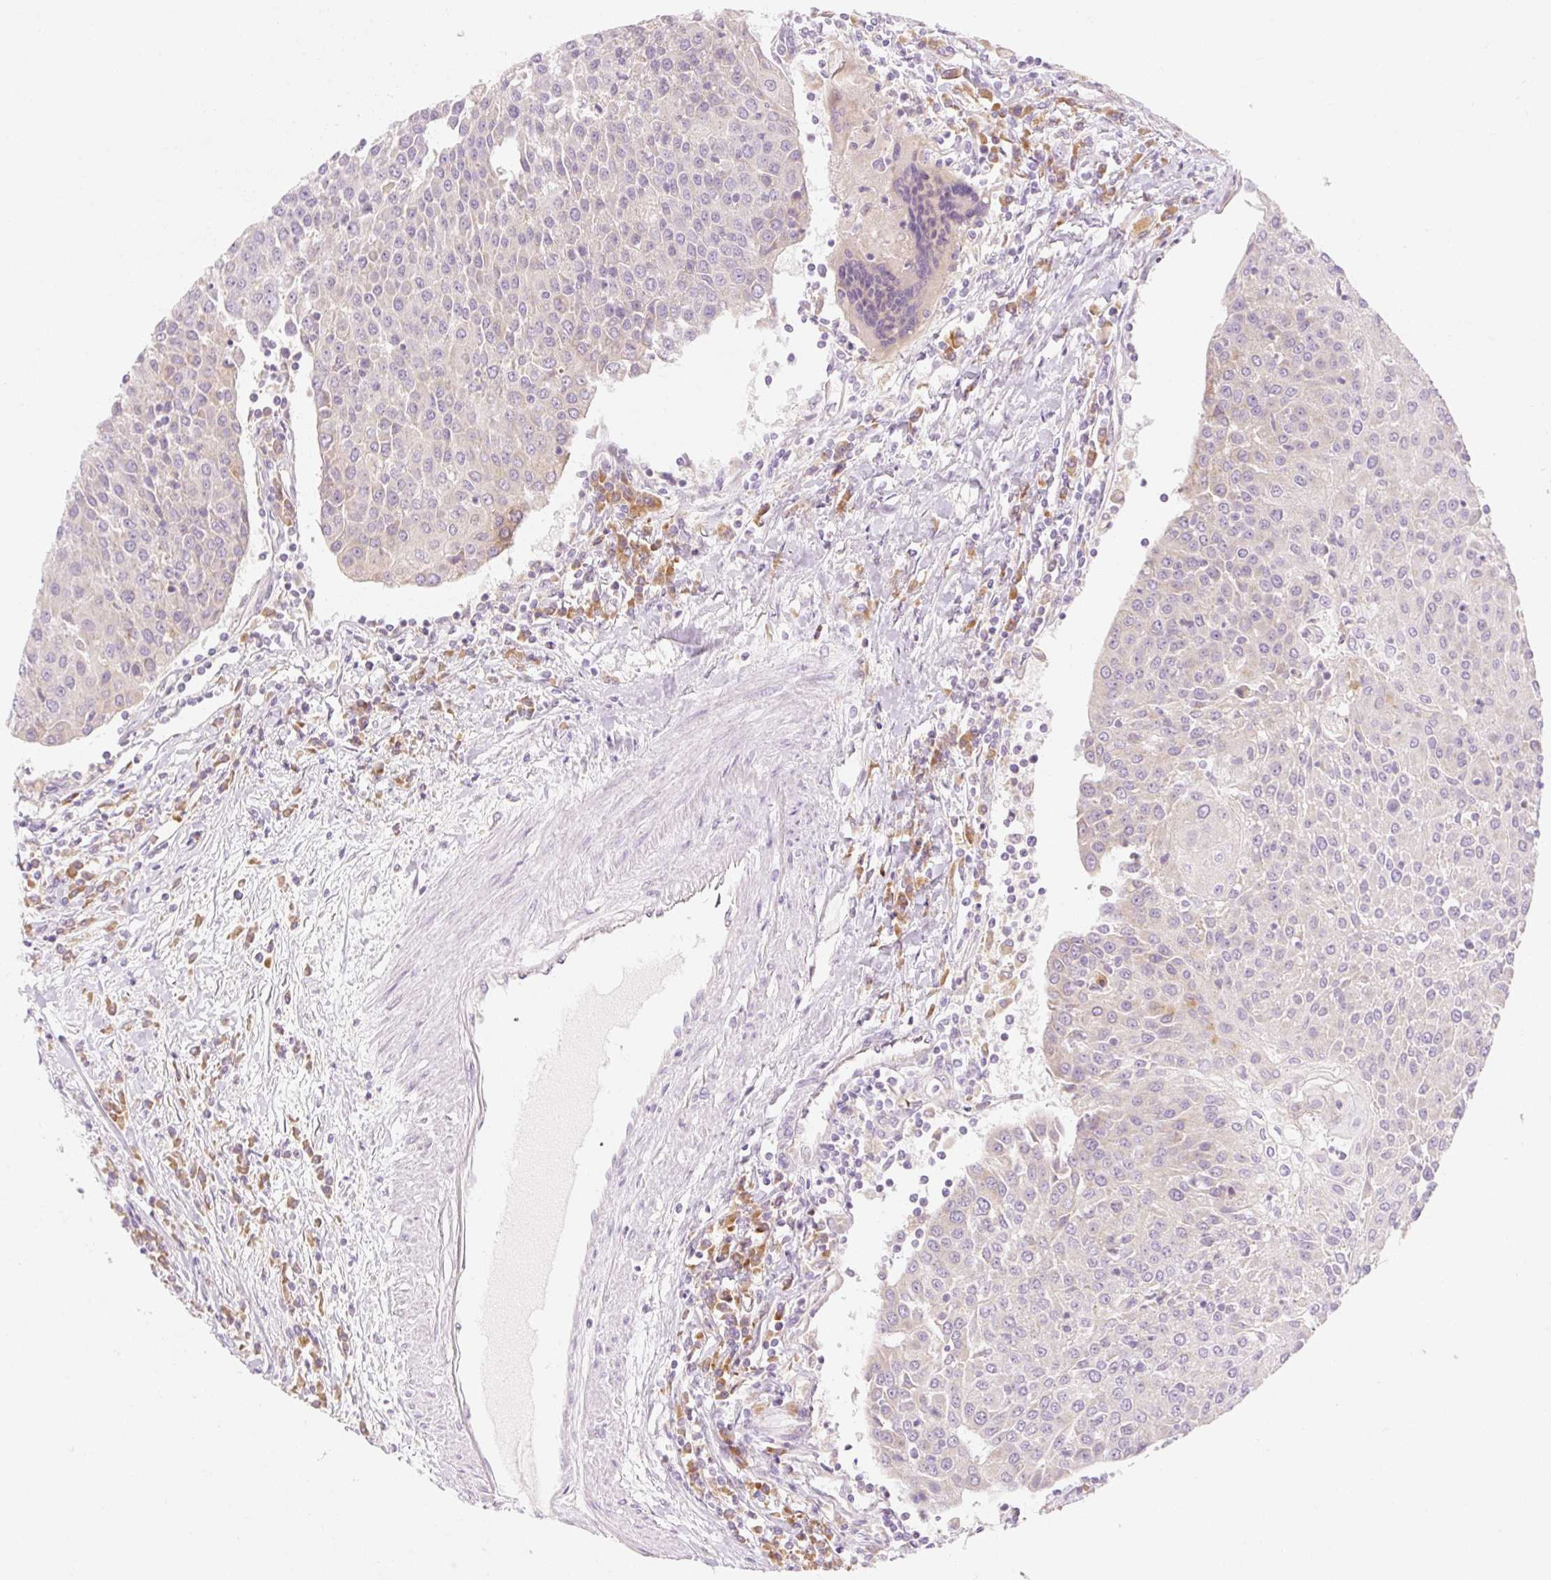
{"staining": {"intensity": "negative", "quantity": "none", "location": "none"}, "tissue": "urothelial cancer", "cell_type": "Tumor cells", "image_type": "cancer", "snomed": [{"axis": "morphology", "description": "Urothelial carcinoma, High grade"}, {"axis": "topography", "description": "Urinary bladder"}], "caption": "IHC micrograph of neoplastic tissue: human urothelial cancer stained with DAB shows no significant protein expression in tumor cells. Nuclei are stained in blue.", "gene": "MYO1D", "patient": {"sex": "female", "age": 85}}